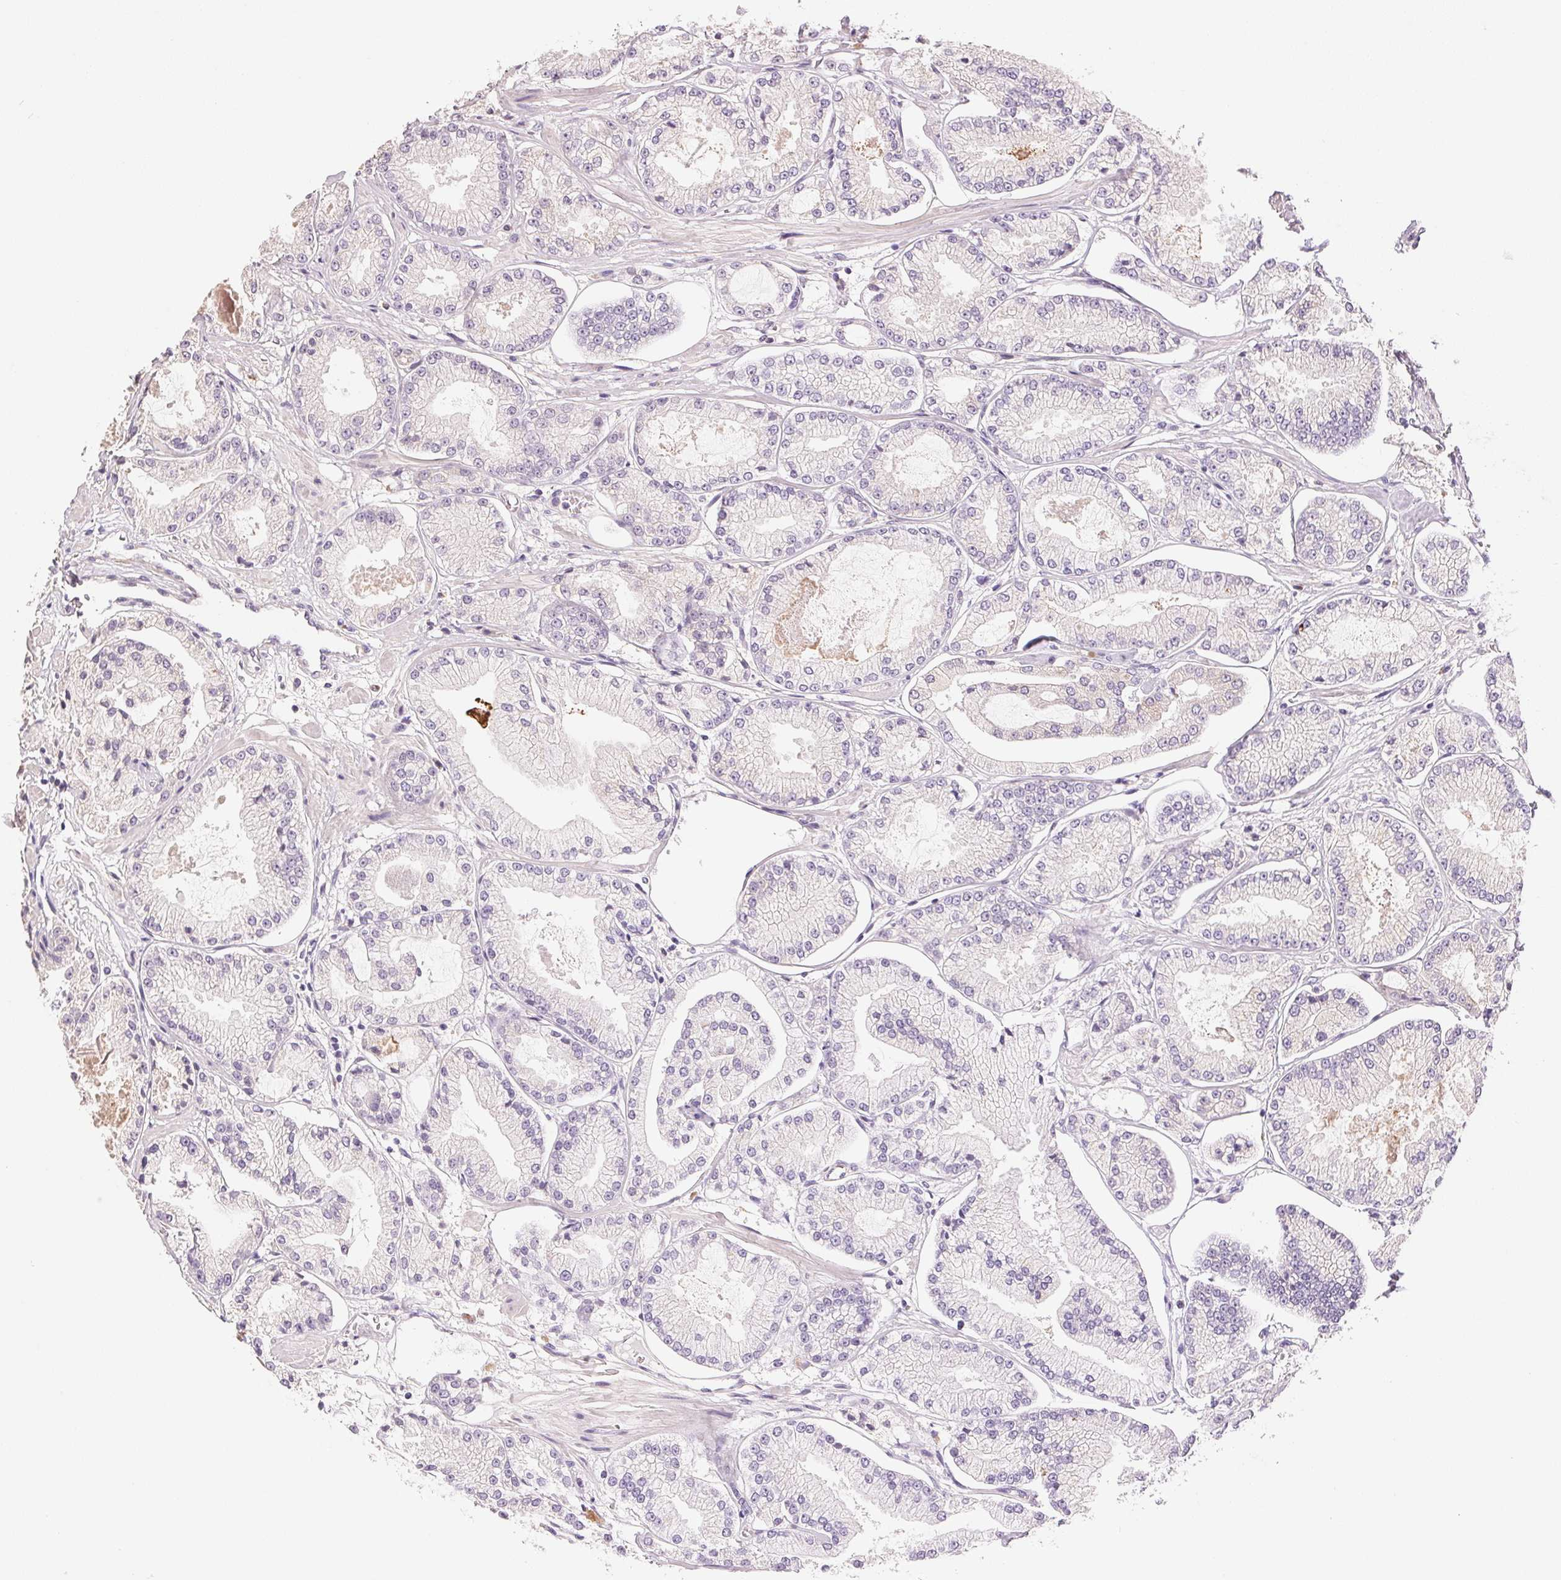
{"staining": {"intensity": "negative", "quantity": "none", "location": "none"}, "tissue": "prostate cancer", "cell_type": "Tumor cells", "image_type": "cancer", "snomed": [{"axis": "morphology", "description": "Adenocarcinoma, Low grade"}, {"axis": "topography", "description": "Prostate"}], "caption": "Immunohistochemistry image of neoplastic tissue: human prostate cancer (low-grade adenocarcinoma) stained with DAB exhibits no significant protein positivity in tumor cells. (DAB immunohistochemistry visualized using brightfield microscopy, high magnification).", "gene": "LYZL6", "patient": {"sex": "male", "age": 55}}